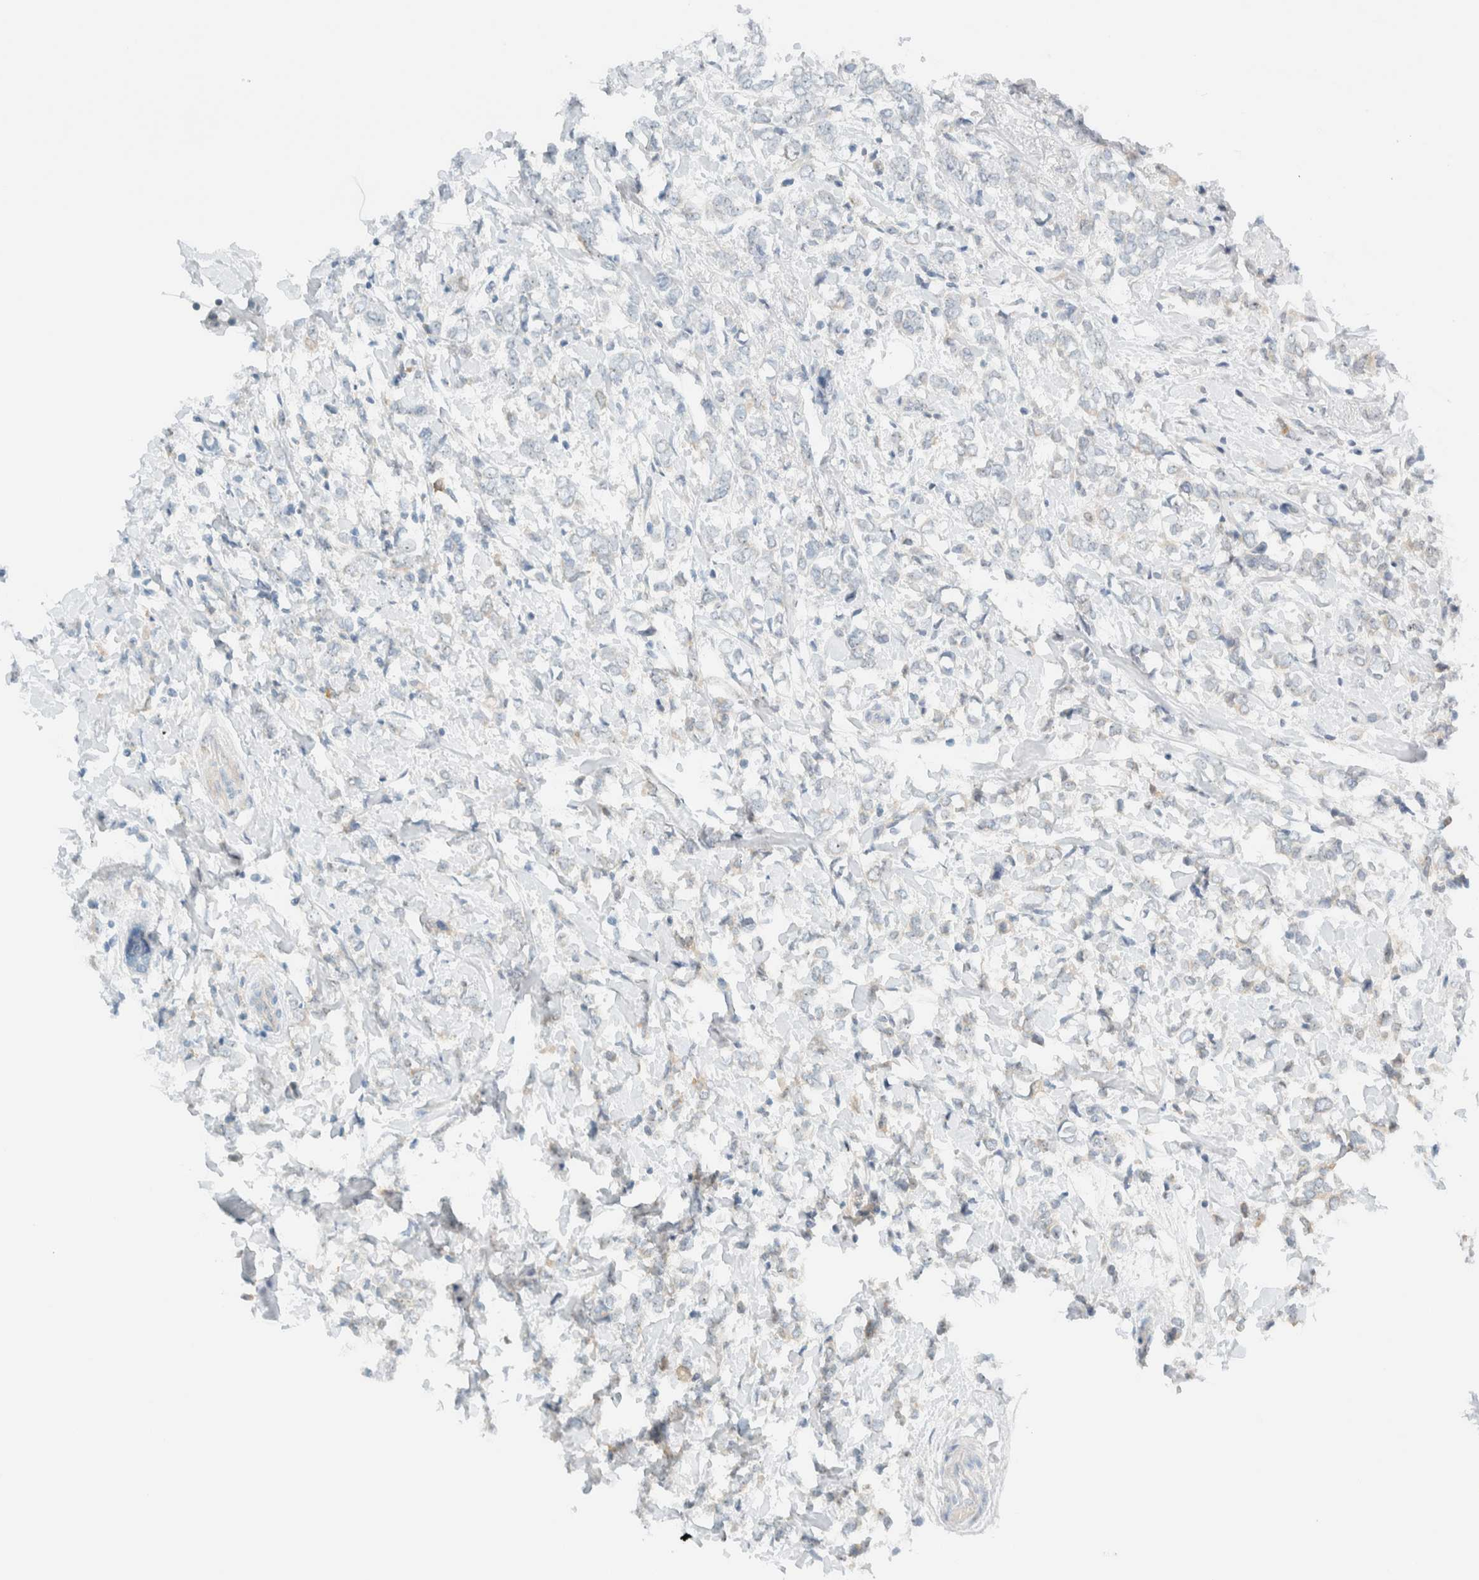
{"staining": {"intensity": "negative", "quantity": "none", "location": "none"}, "tissue": "breast cancer", "cell_type": "Tumor cells", "image_type": "cancer", "snomed": [{"axis": "morphology", "description": "Normal tissue, NOS"}, {"axis": "morphology", "description": "Lobular carcinoma"}, {"axis": "topography", "description": "Breast"}], "caption": "A high-resolution histopathology image shows immunohistochemistry staining of breast cancer, which displays no significant expression in tumor cells.", "gene": "NDE1", "patient": {"sex": "female", "age": 47}}